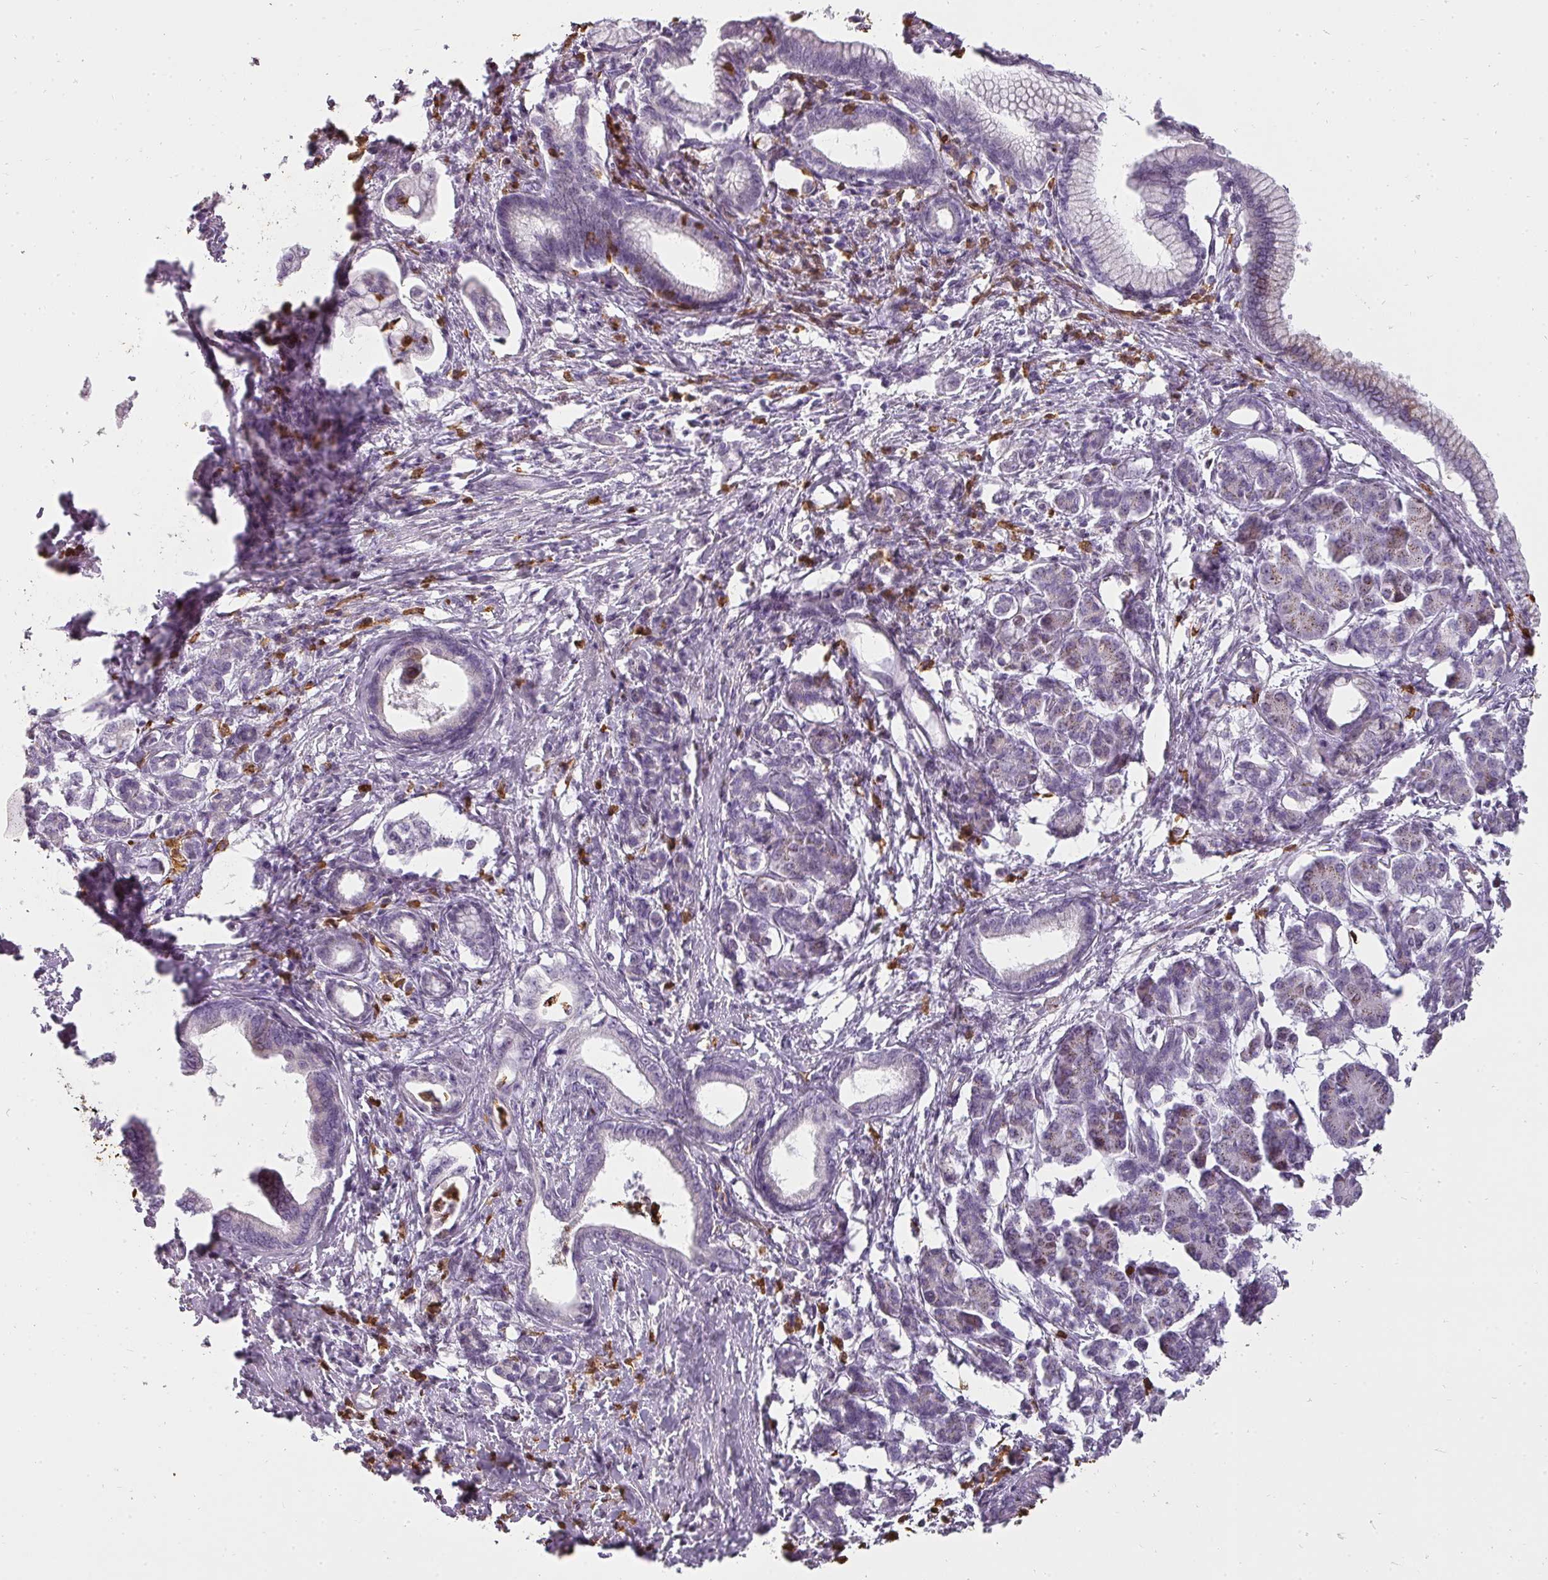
{"staining": {"intensity": "weak", "quantity": "<25%", "location": "cytoplasmic/membranous"}, "tissue": "pancreatic cancer", "cell_type": "Tumor cells", "image_type": "cancer", "snomed": [{"axis": "morphology", "description": "Adenocarcinoma, NOS"}, {"axis": "topography", "description": "Pancreas"}], "caption": "A high-resolution histopathology image shows IHC staining of adenocarcinoma (pancreatic), which reveals no significant expression in tumor cells.", "gene": "BIK", "patient": {"sex": "female", "age": 55}}